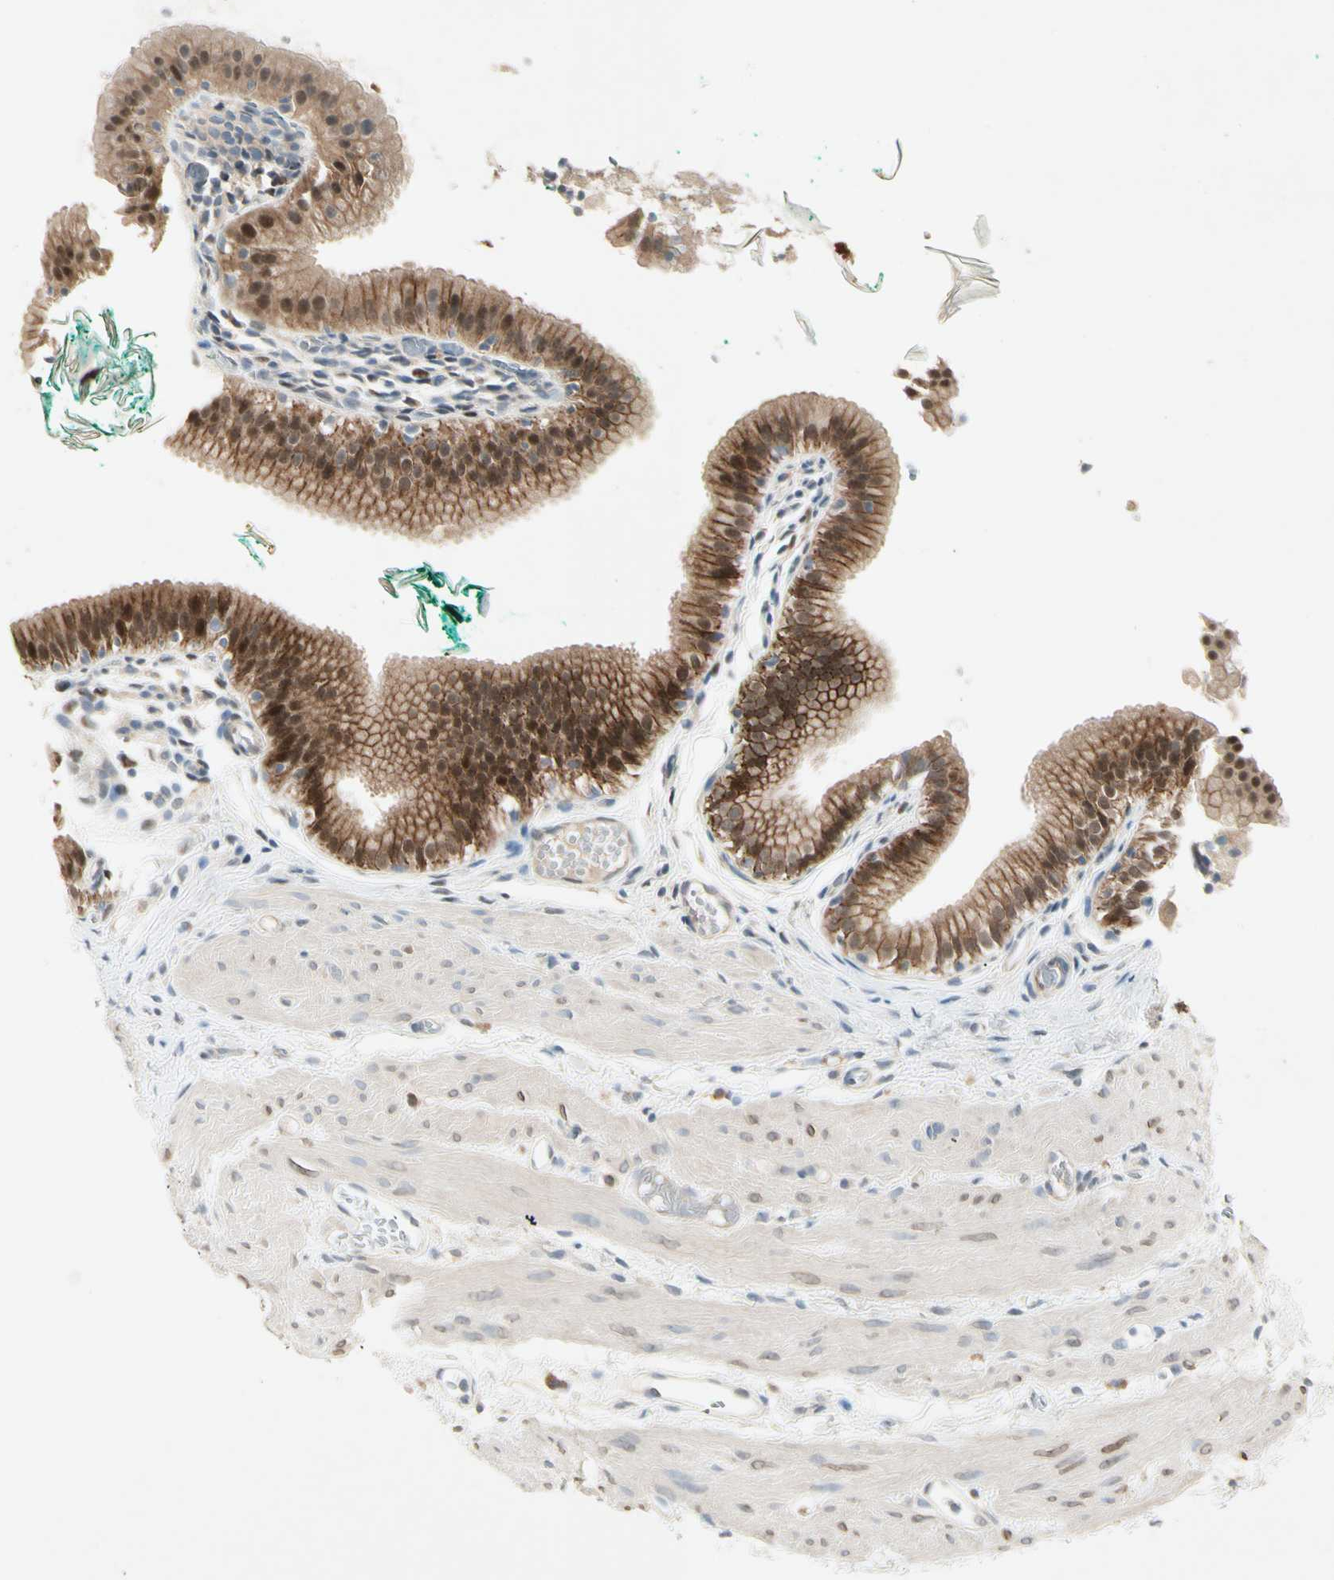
{"staining": {"intensity": "moderate", "quantity": ">75%", "location": "cytoplasmic/membranous,nuclear"}, "tissue": "gallbladder", "cell_type": "Glandular cells", "image_type": "normal", "snomed": [{"axis": "morphology", "description": "Normal tissue, NOS"}, {"axis": "topography", "description": "Gallbladder"}], "caption": "High-power microscopy captured an IHC micrograph of benign gallbladder, revealing moderate cytoplasmic/membranous,nuclear positivity in about >75% of glandular cells.", "gene": "IL1R1", "patient": {"sex": "female", "age": 26}}